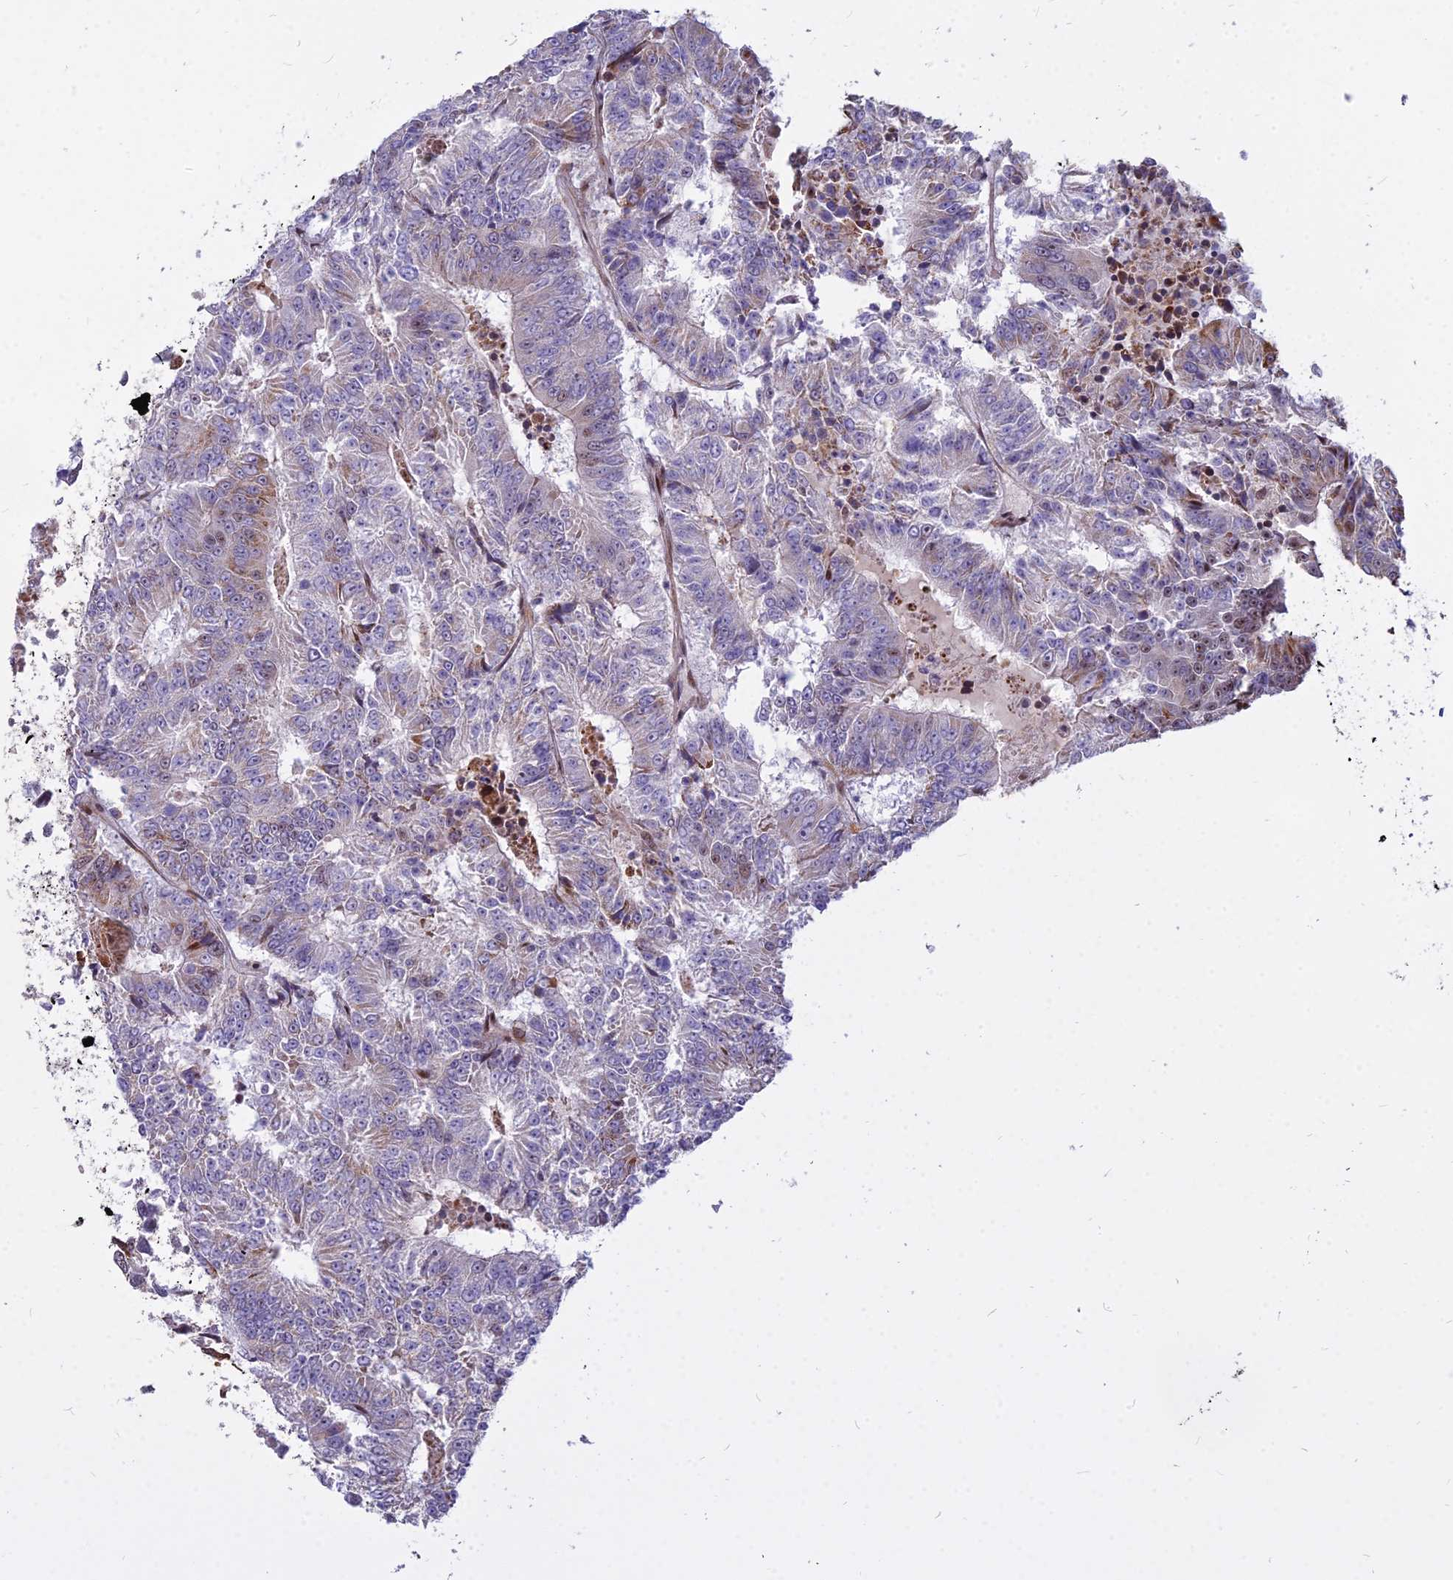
{"staining": {"intensity": "negative", "quantity": "none", "location": "none"}, "tissue": "colorectal cancer", "cell_type": "Tumor cells", "image_type": "cancer", "snomed": [{"axis": "morphology", "description": "Adenocarcinoma, NOS"}, {"axis": "topography", "description": "Colon"}], "caption": "This is an IHC histopathology image of human colorectal cancer. There is no expression in tumor cells.", "gene": "ALG10", "patient": {"sex": "male", "age": 83}}